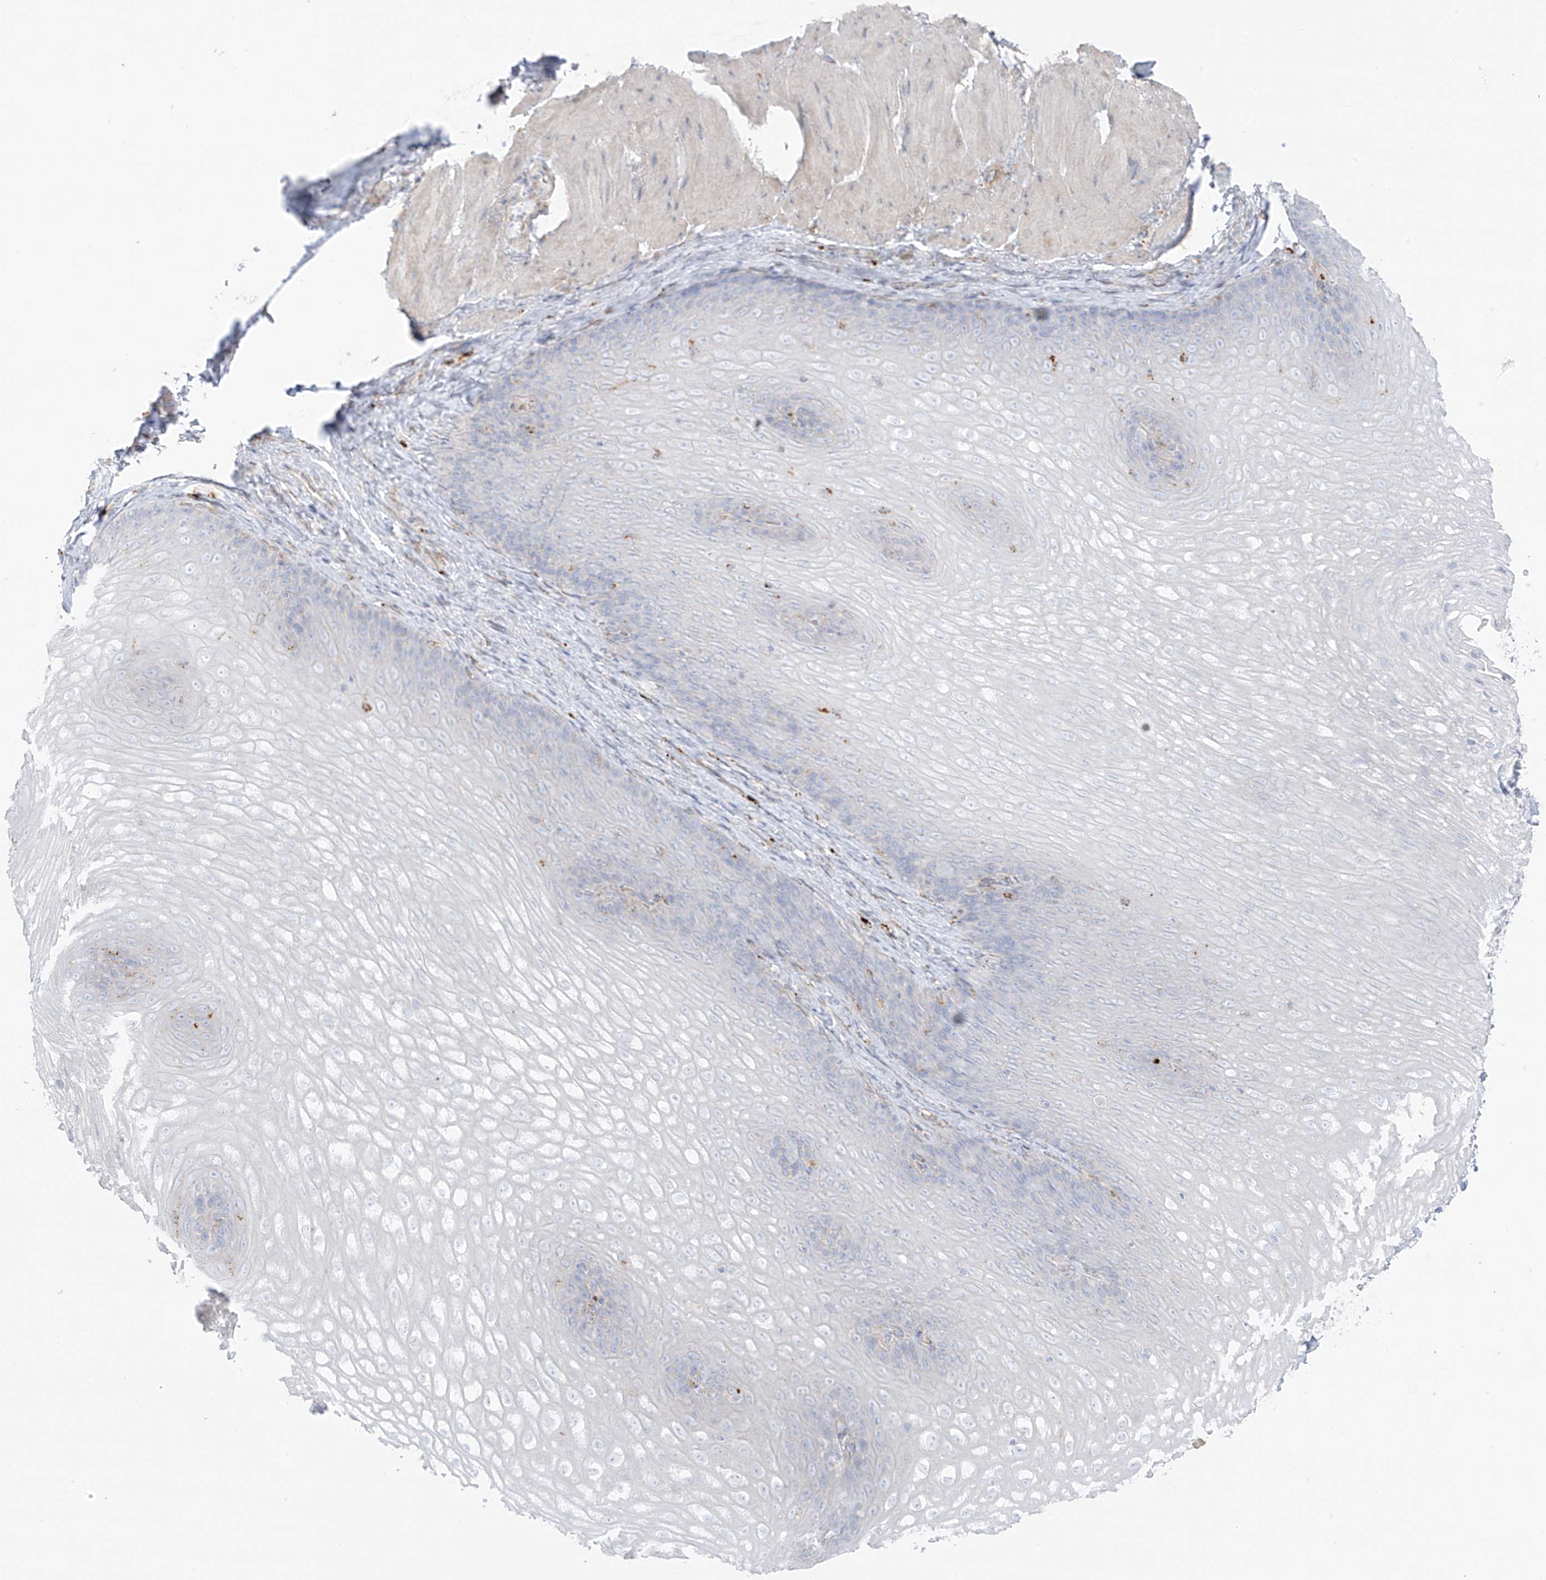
{"staining": {"intensity": "negative", "quantity": "none", "location": "none"}, "tissue": "esophagus", "cell_type": "Squamous epithelial cells", "image_type": "normal", "snomed": [{"axis": "morphology", "description": "Normal tissue, NOS"}, {"axis": "topography", "description": "Esophagus"}], "caption": "This histopathology image is of benign esophagus stained with immunohistochemistry (IHC) to label a protein in brown with the nuclei are counter-stained blue. There is no expression in squamous epithelial cells. The staining was performed using DAB (3,3'-diaminobenzidine) to visualize the protein expression in brown, while the nuclei were stained in blue with hematoxylin (Magnification: 20x).", "gene": "TAL2", "patient": {"sex": "female", "age": 66}}